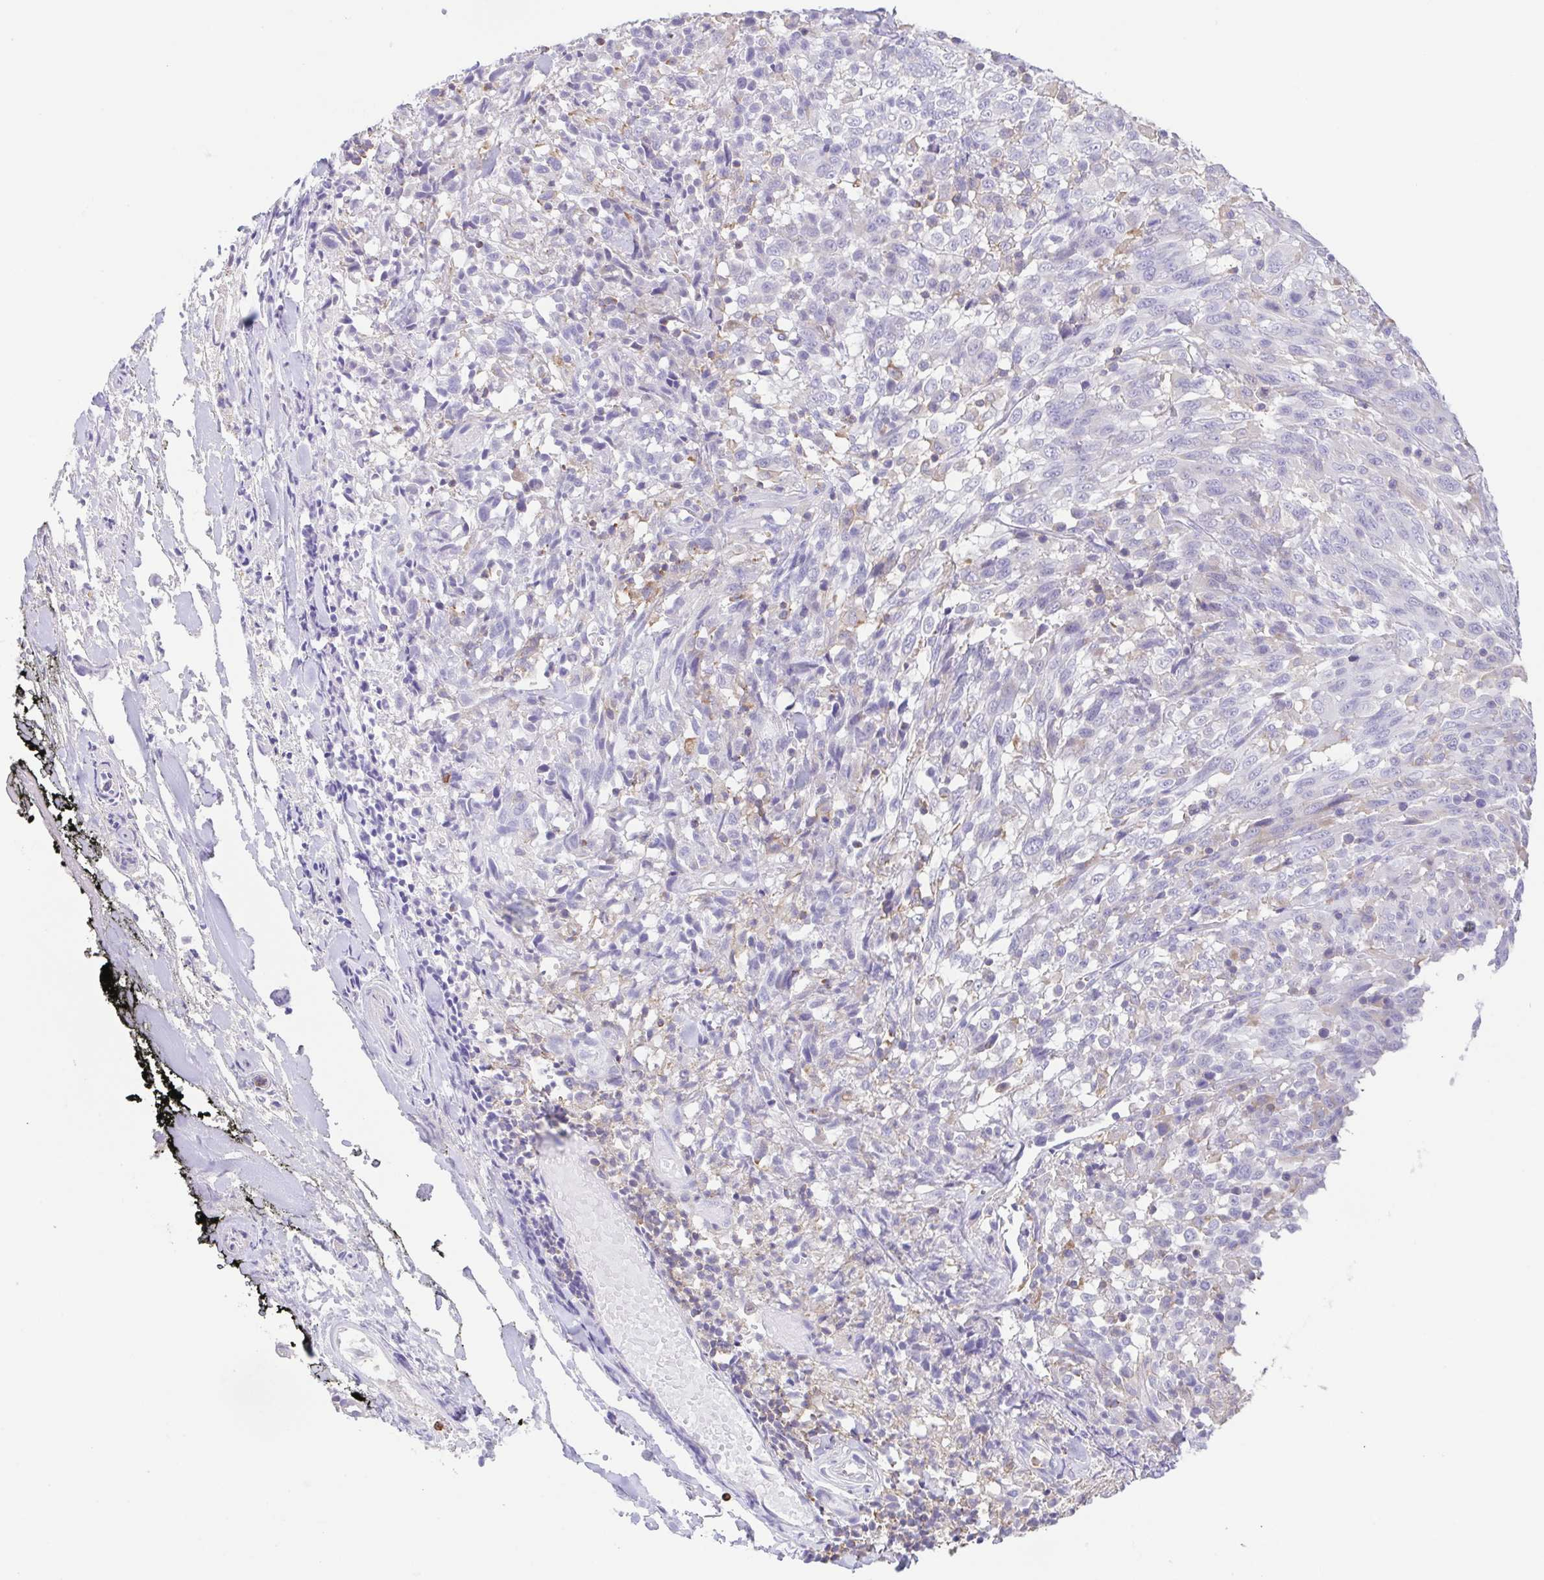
{"staining": {"intensity": "negative", "quantity": "none", "location": "none"}, "tissue": "melanoma", "cell_type": "Tumor cells", "image_type": "cancer", "snomed": [{"axis": "morphology", "description": "Malignant melanoma, NOS"}, {"axis": "topography", "description": "Skin"}], "caption": "A photomicrograph of human melanoma is negative for staining in tumor cells.", "gene": "ARPP21", "patient": {"sex": "female", "age": 91}}